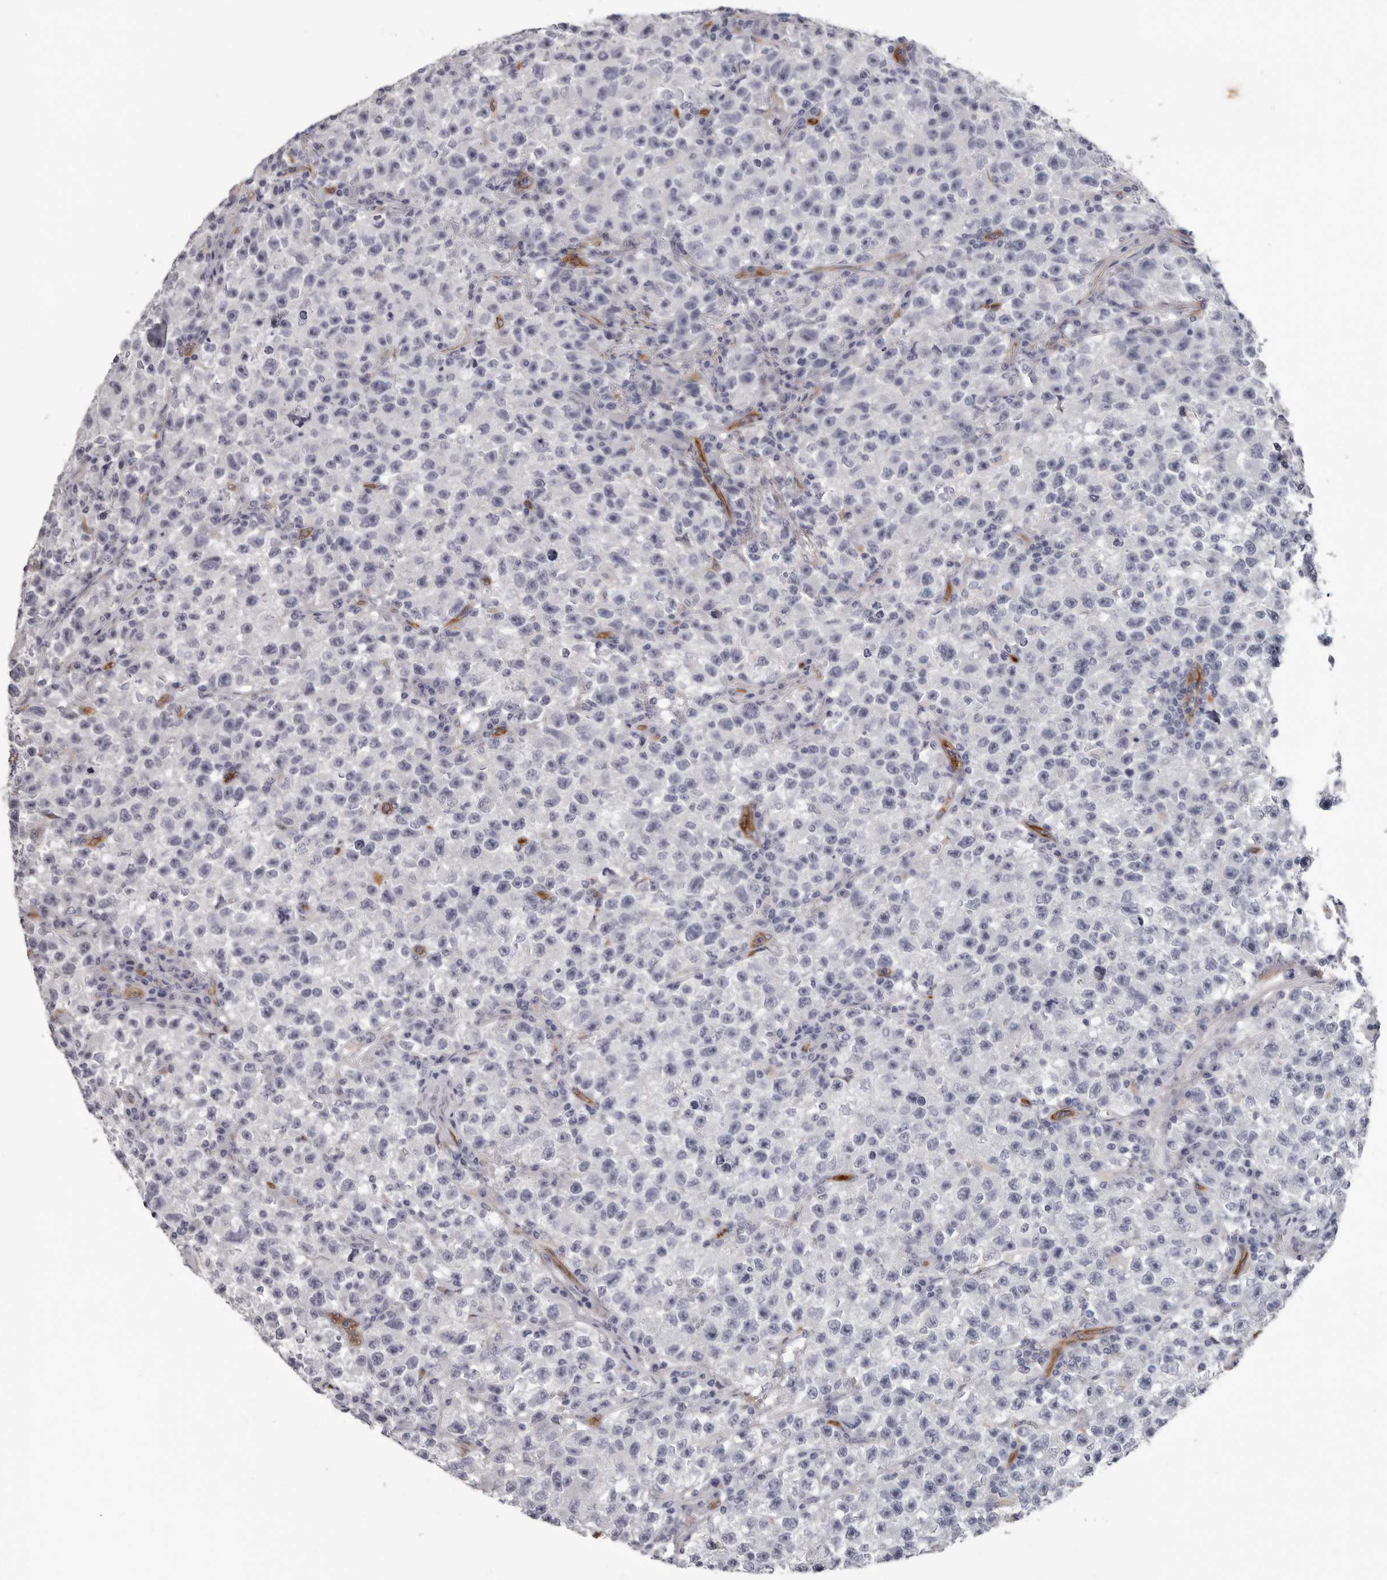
{"staining": {"intensity": "negative", "quantity": "none", "location": "none"}, "tissue": "testis cancer", "cell_type": "Tumor cells", "image_type": "cancer", "snomed": [{"axis": "morphology", "description": "Seminoma, NOS"}, {"axis": "topography", "description": "Testis"}], "caption": "Tumor cells show no significant expression in seminoma (testis).", "gene": "ADGRL4", "patient": {"sex": "male", "age": 22}}